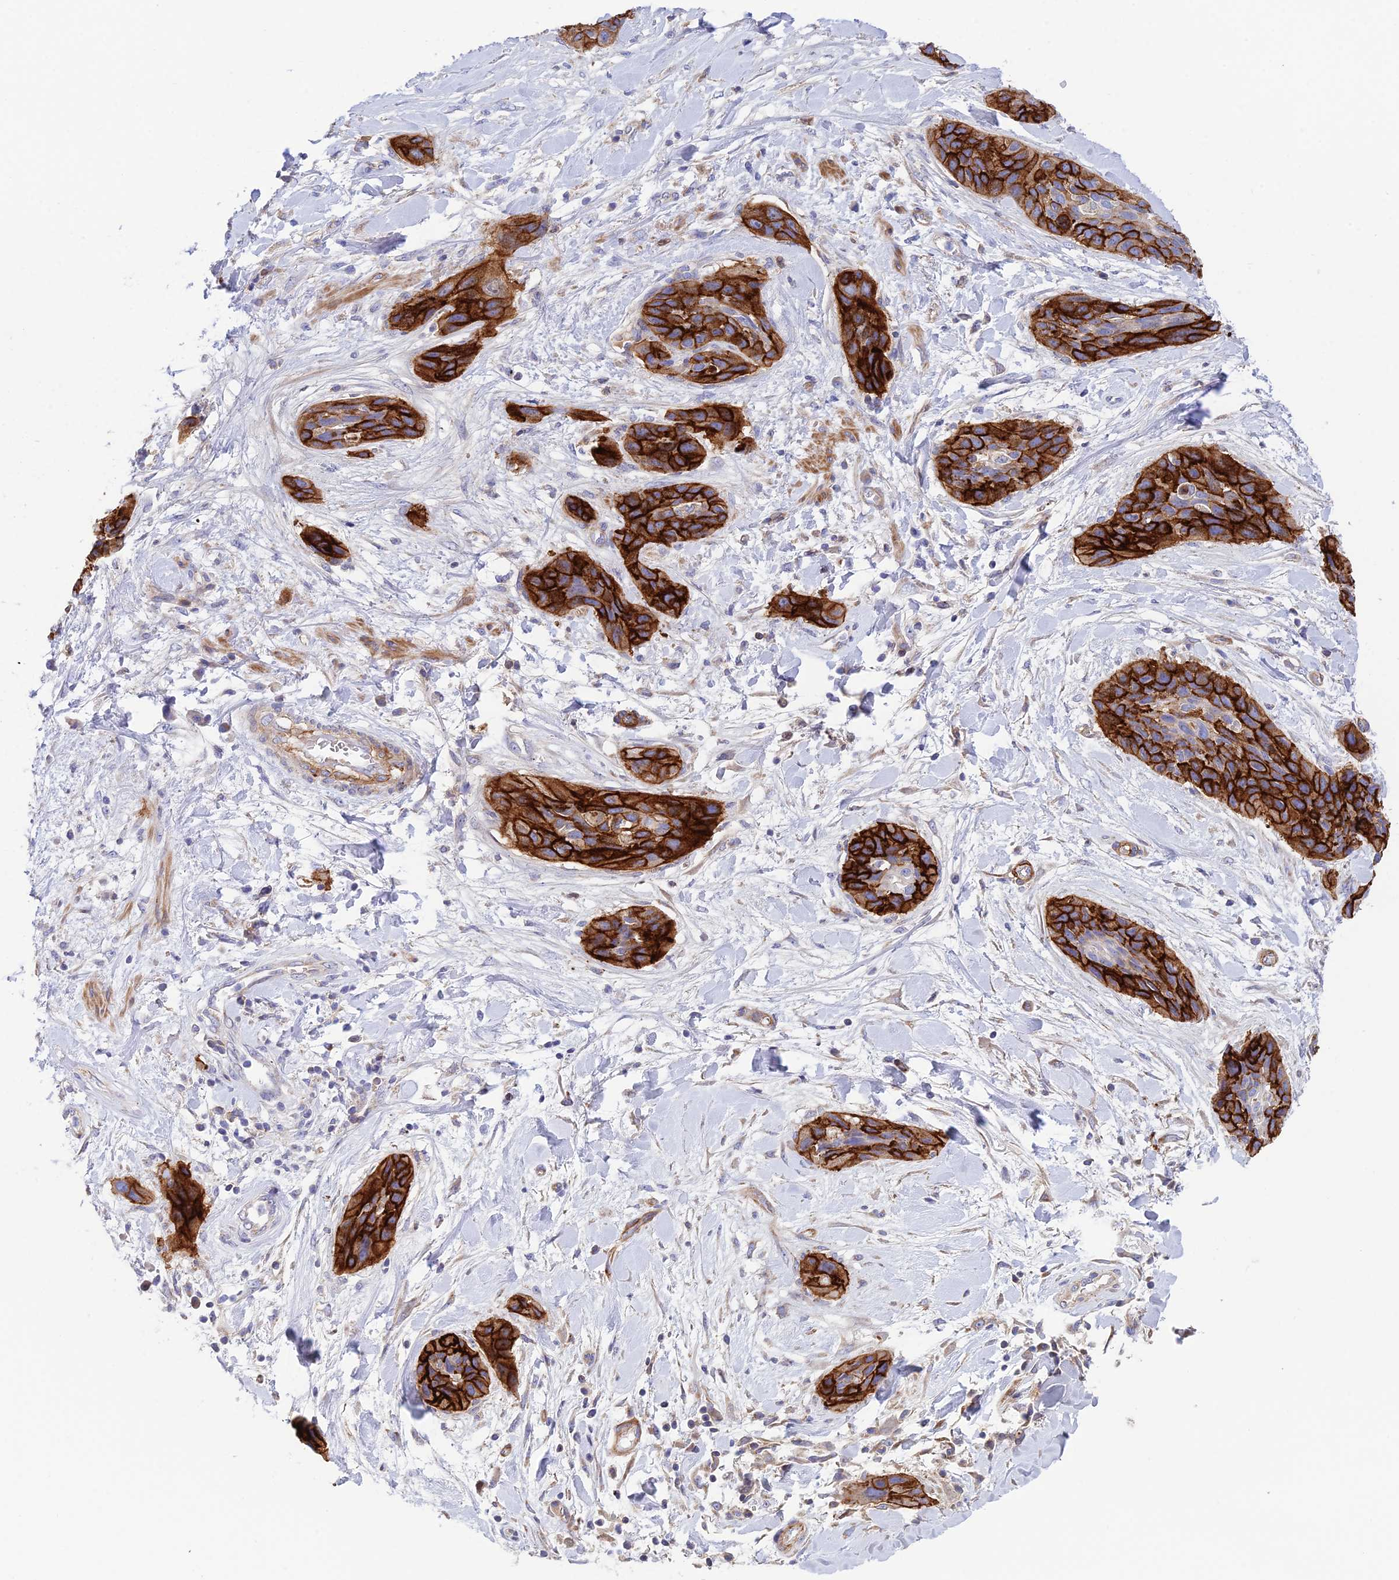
{"staining": {"intensity": "strong", "quantity": ">75%", "location": "cytoplasmic/membranous"}, "tissue": "lung cancer", "cell_type": "Tumor cells", "image_type": "cancer", "snomed": [{"axis": "morphology", "description": "Squamous cell carcinoma, NOS"}, {"axis": "topography", "description": "Lung"}], "caption": "A high-resolution image shows IHC staining of lung squamous cell carcinoma, which shows strong cytoplasmic/membranous positivity in approximately >75% of tumor cells. (DAB (3,3'-diaminobenzidine) IHC with brightfield microscopy, high magnification).", "gene": "CSPG4", "patient": {"sex": "female", "age": 70}}